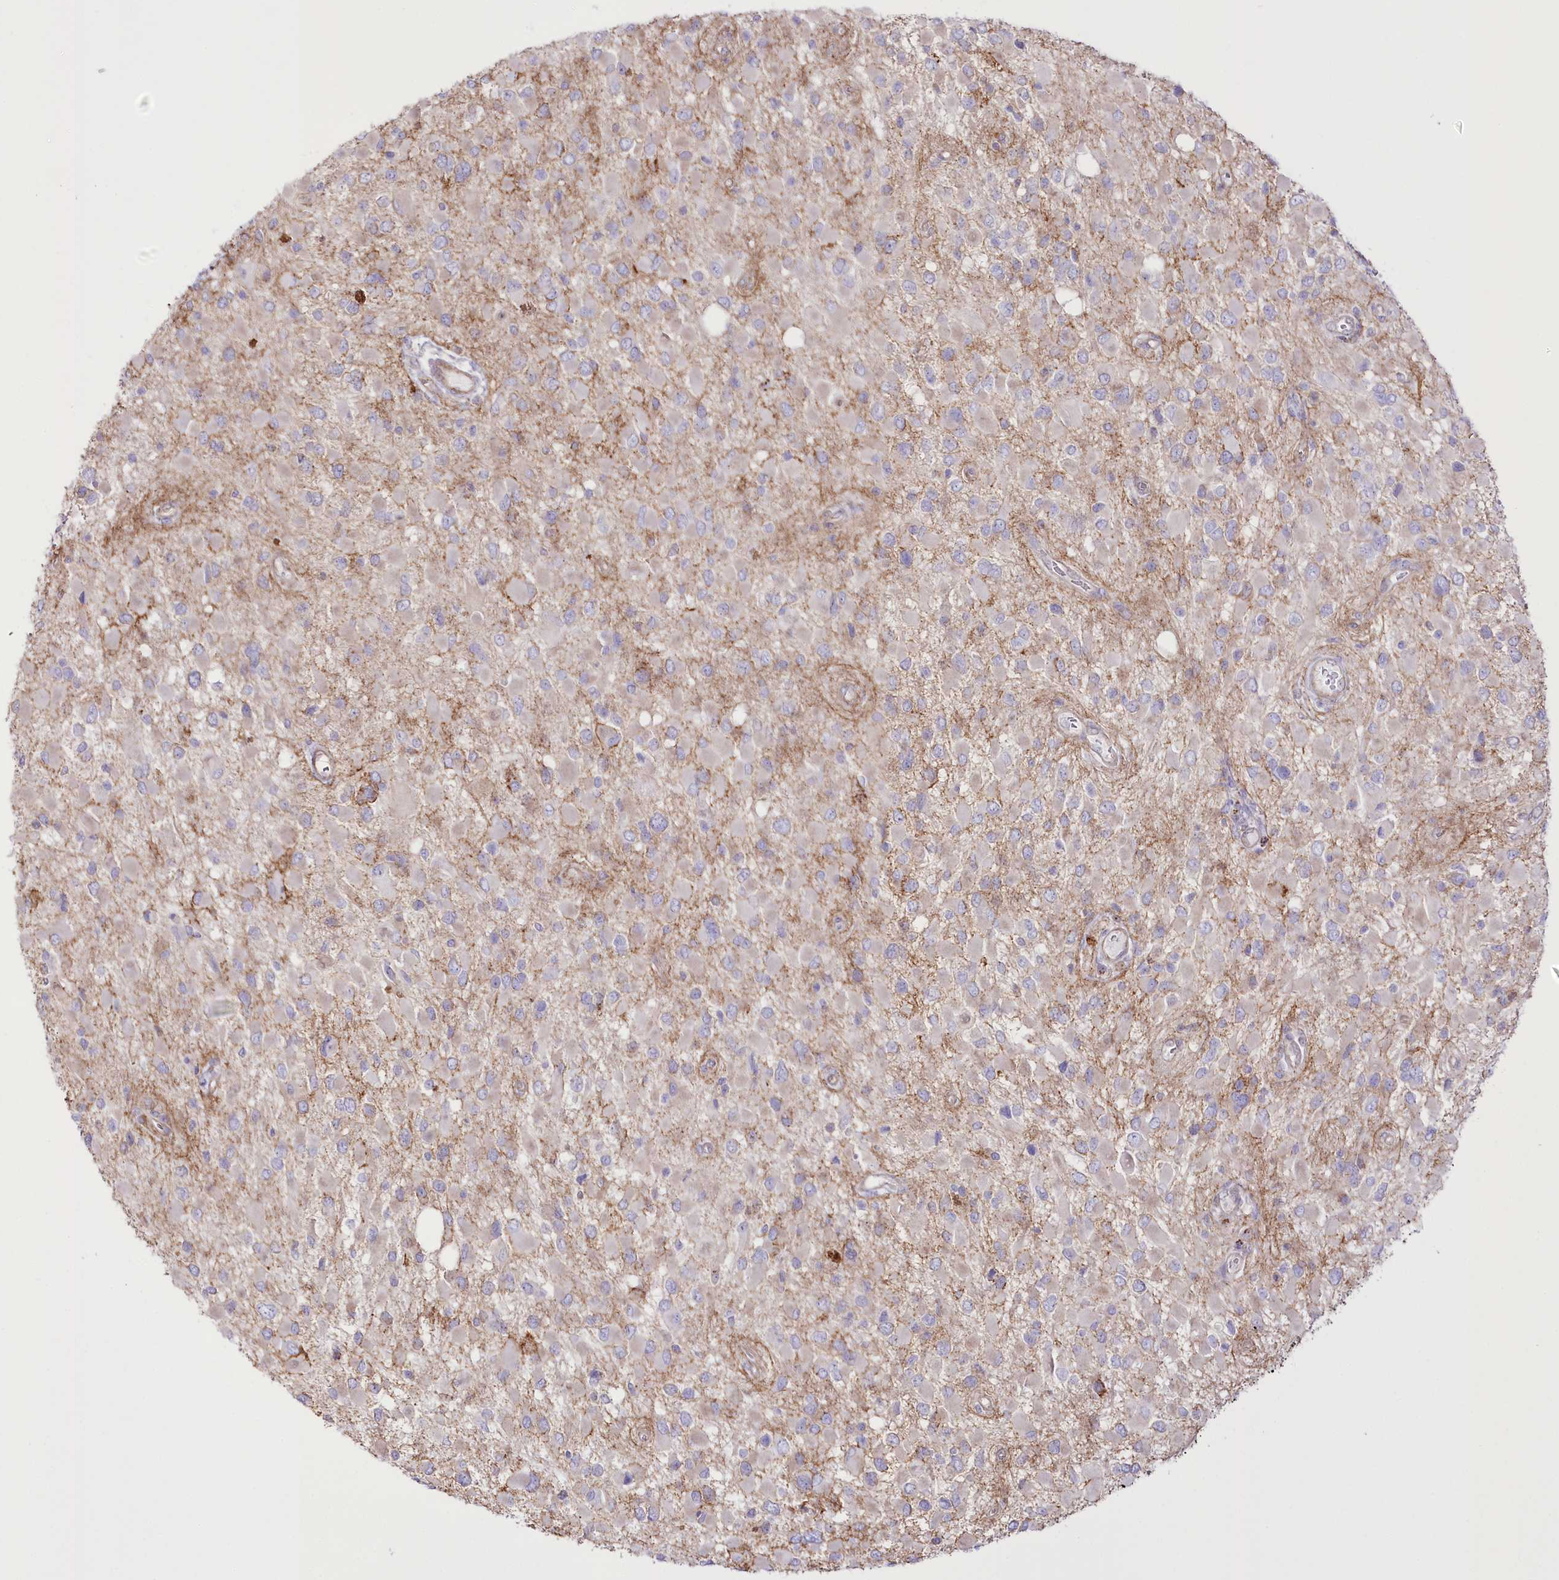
{"staining": {"intensity": "moderate", "quantity": "<25%", "location": "cytoplasmic/membranous"}, "tissue": "glioma", "cell_type": "Tumor cells", "image_type": "cancer", "snomed": [{"axis": "morphology", "description": "Glioma, malignant, High grade"}, {"axis": "topography", "description": "Brain"}], "caption": "Human malignant glioma (high-grade) stained with a protein marker demonstrates moderate staining in tumor cells.", "gene": "FAM216A", "patient": {"sex": "male", "age": 53}}